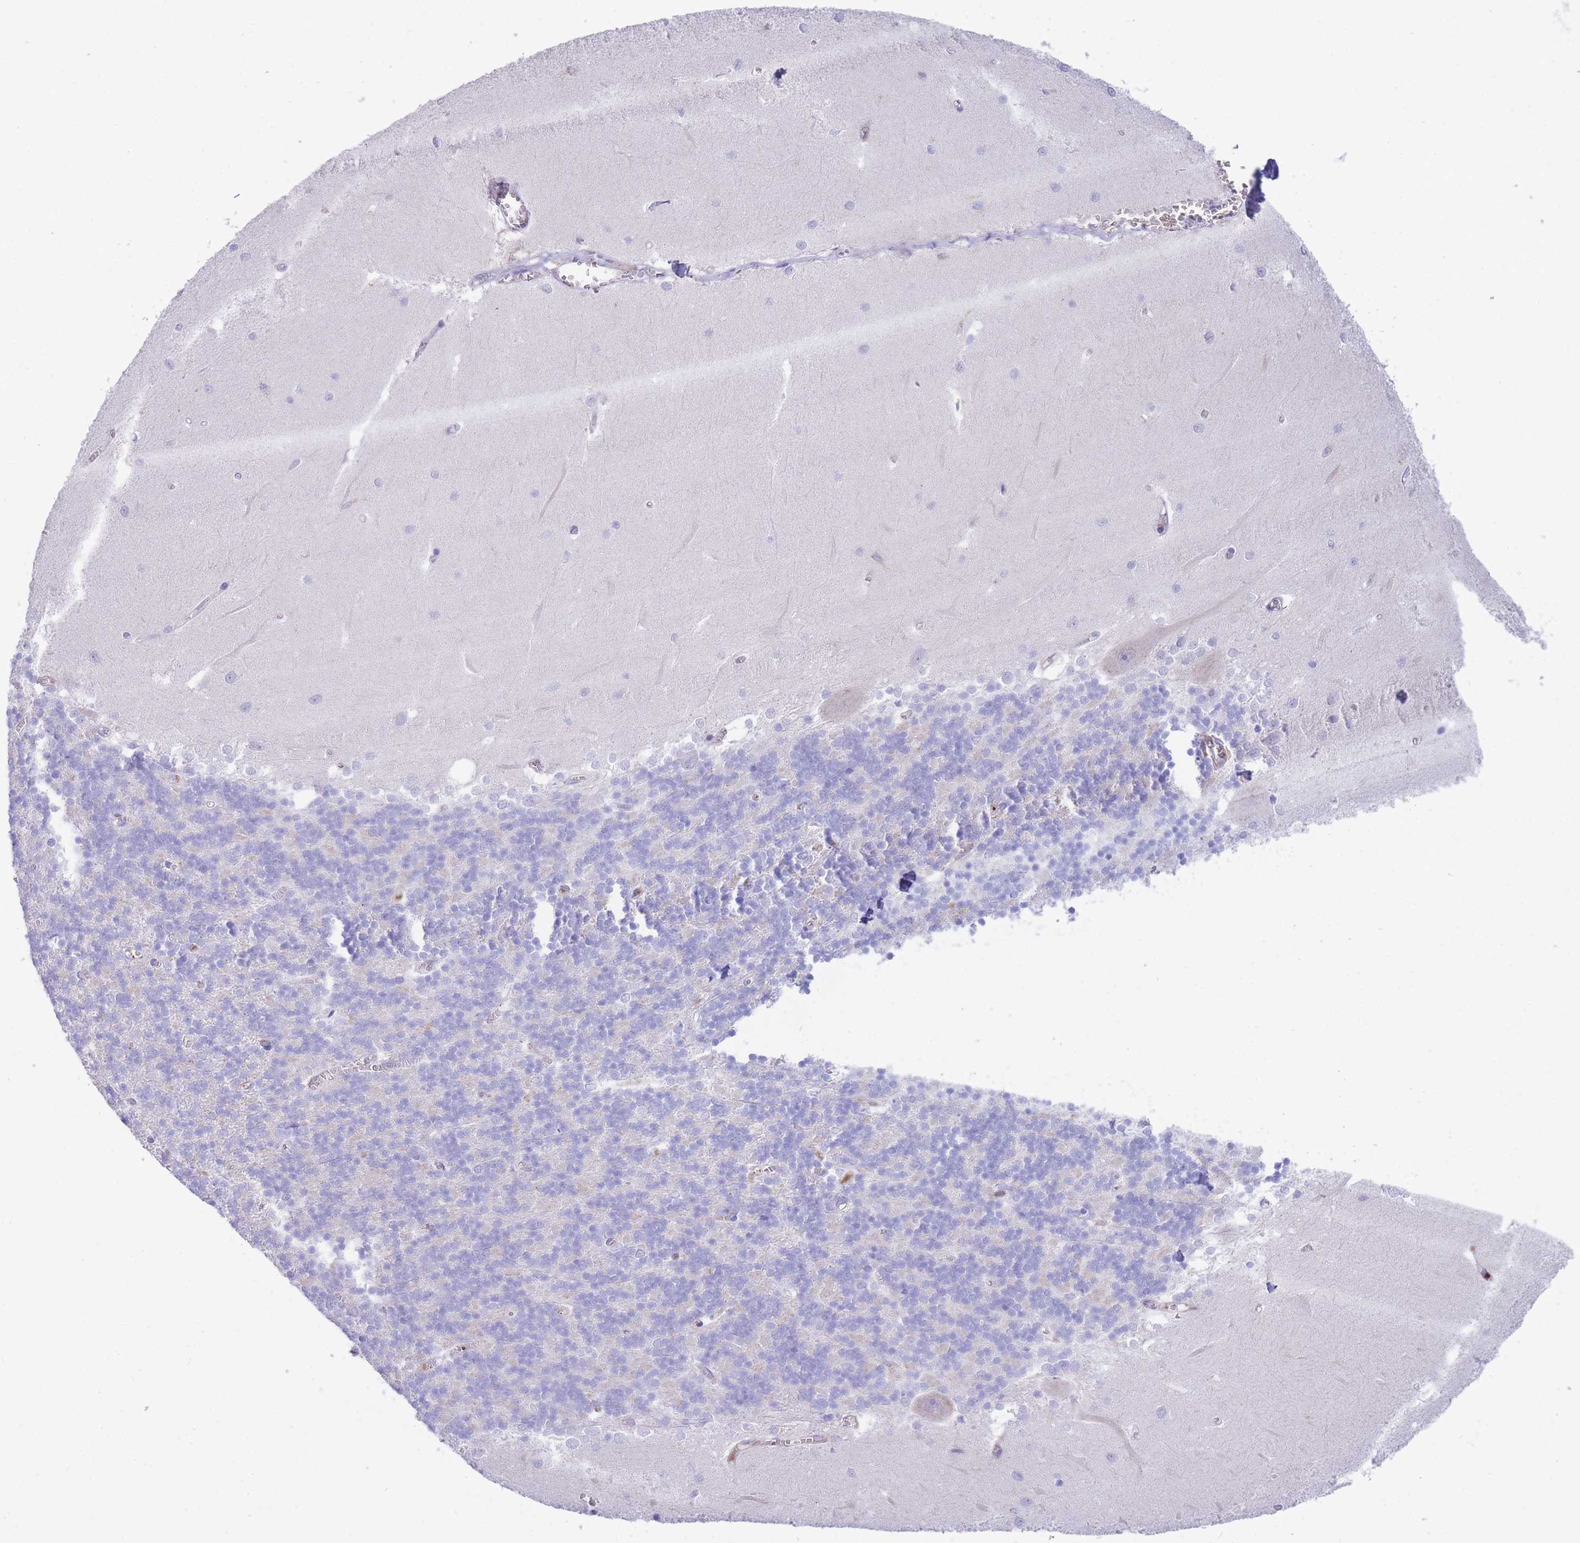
{"staining": {"intensity": "negative", "quantity": "none", "location": "none"}, "tissue": "cerebellum", "cell_type": "Cells in granular layer", "image_type": "normal", "snomed": [{"axis": "morphology", "description": "Normal tissue, NOS"}, {"axis": "topography", "description": "Cerebellum"}], "caption": "IHC histopathology image of unremarkable cerebellum: human cerebellum stained with DAB shows no significant protein expression in cells in granular layer. (Immunohistochemistry, brightfield microscopy, high magnification).", "gene": "FBN3", "patient": {"sex": "male", "age": 37}}